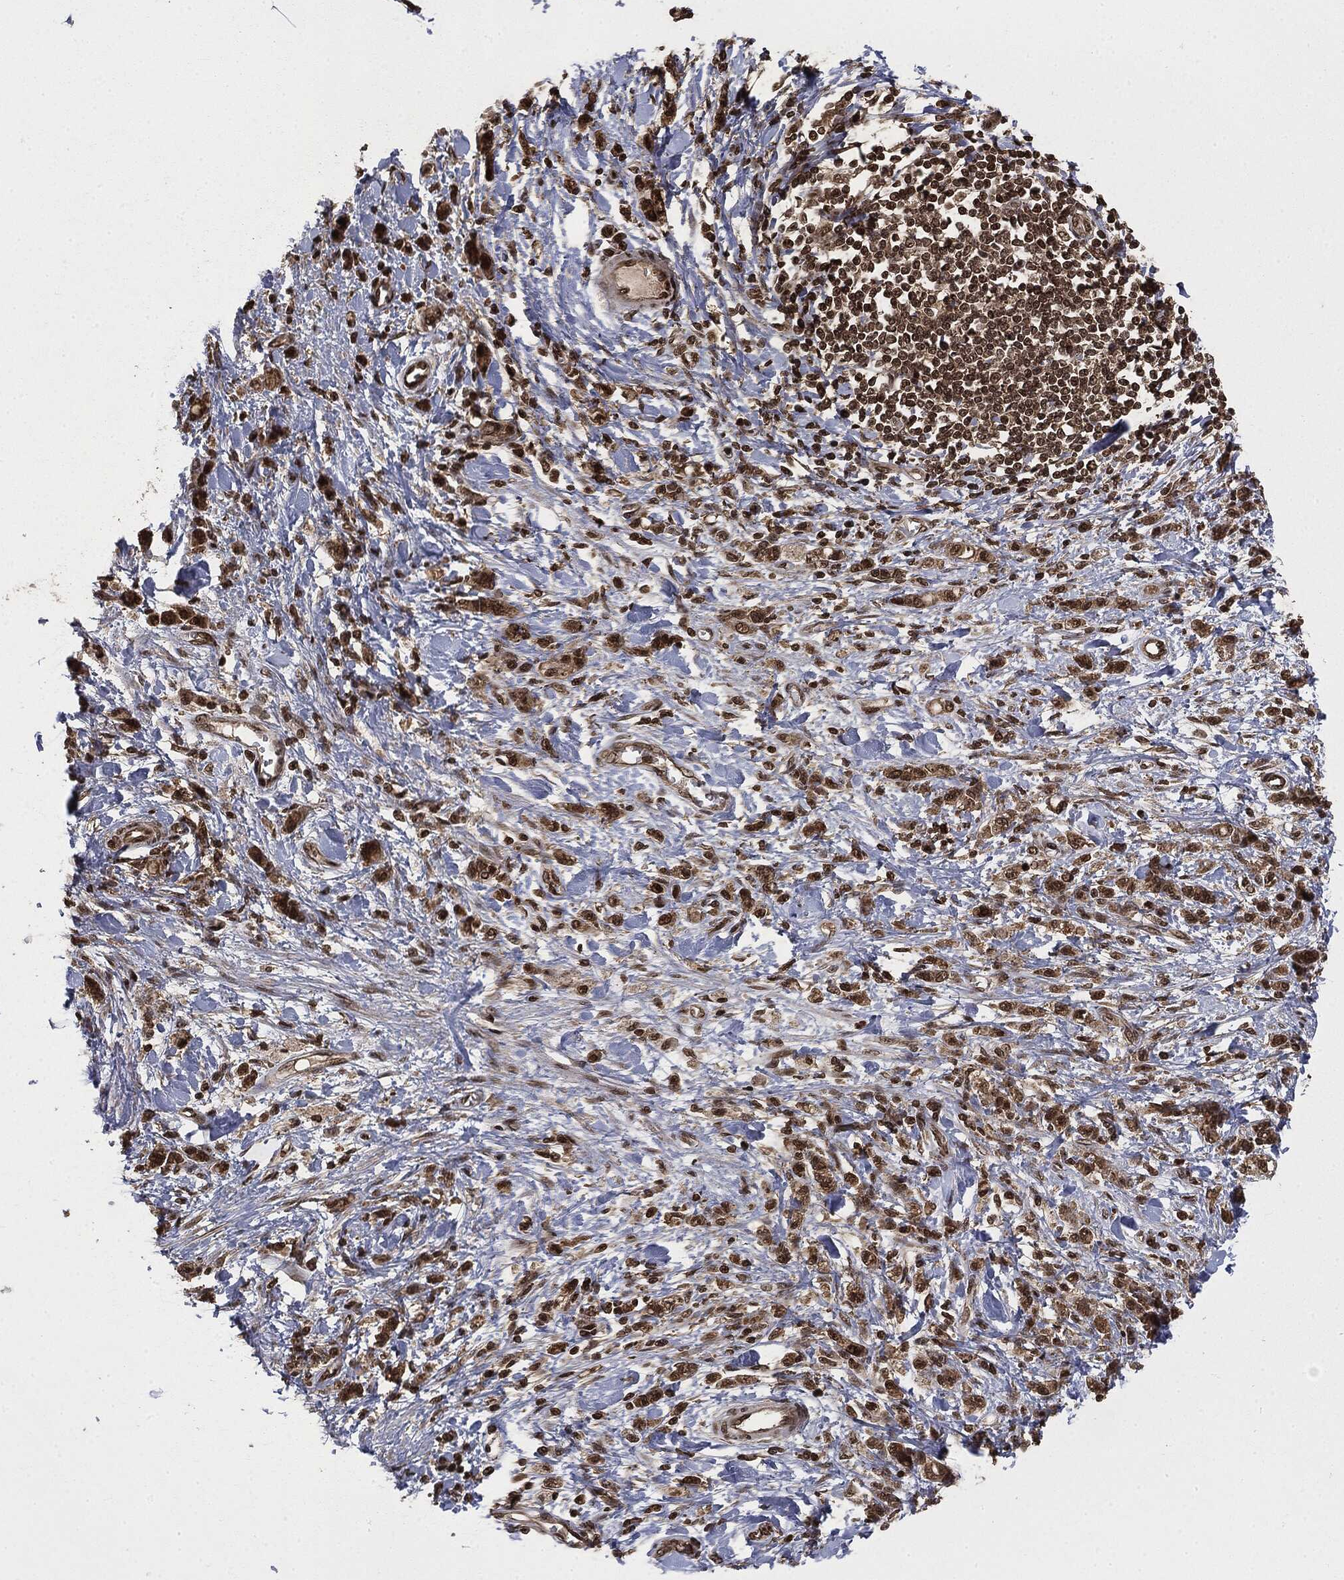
{"staining": {"intensity": "strong", "quantity": ">75%", "location": "cytoplasmic/membranous,nuclear"}, "tissue": "stomach cancer", "cell_type": "Tumor cells", "image_type": "cancer", "snomed": [{"axis": "morphology", "description": "Adenocarcinoma, NOS"}, {"axis": "topography", "description": "Stomach"}], "caption": "The immunohistochemical stain labels strong cytoplasmic/membranous and nuclear expression in tumor cells of stomach adenocarcinoma tissue.", "gene": "CTDP1", "patient": {"sex": "male", "age": 77}}